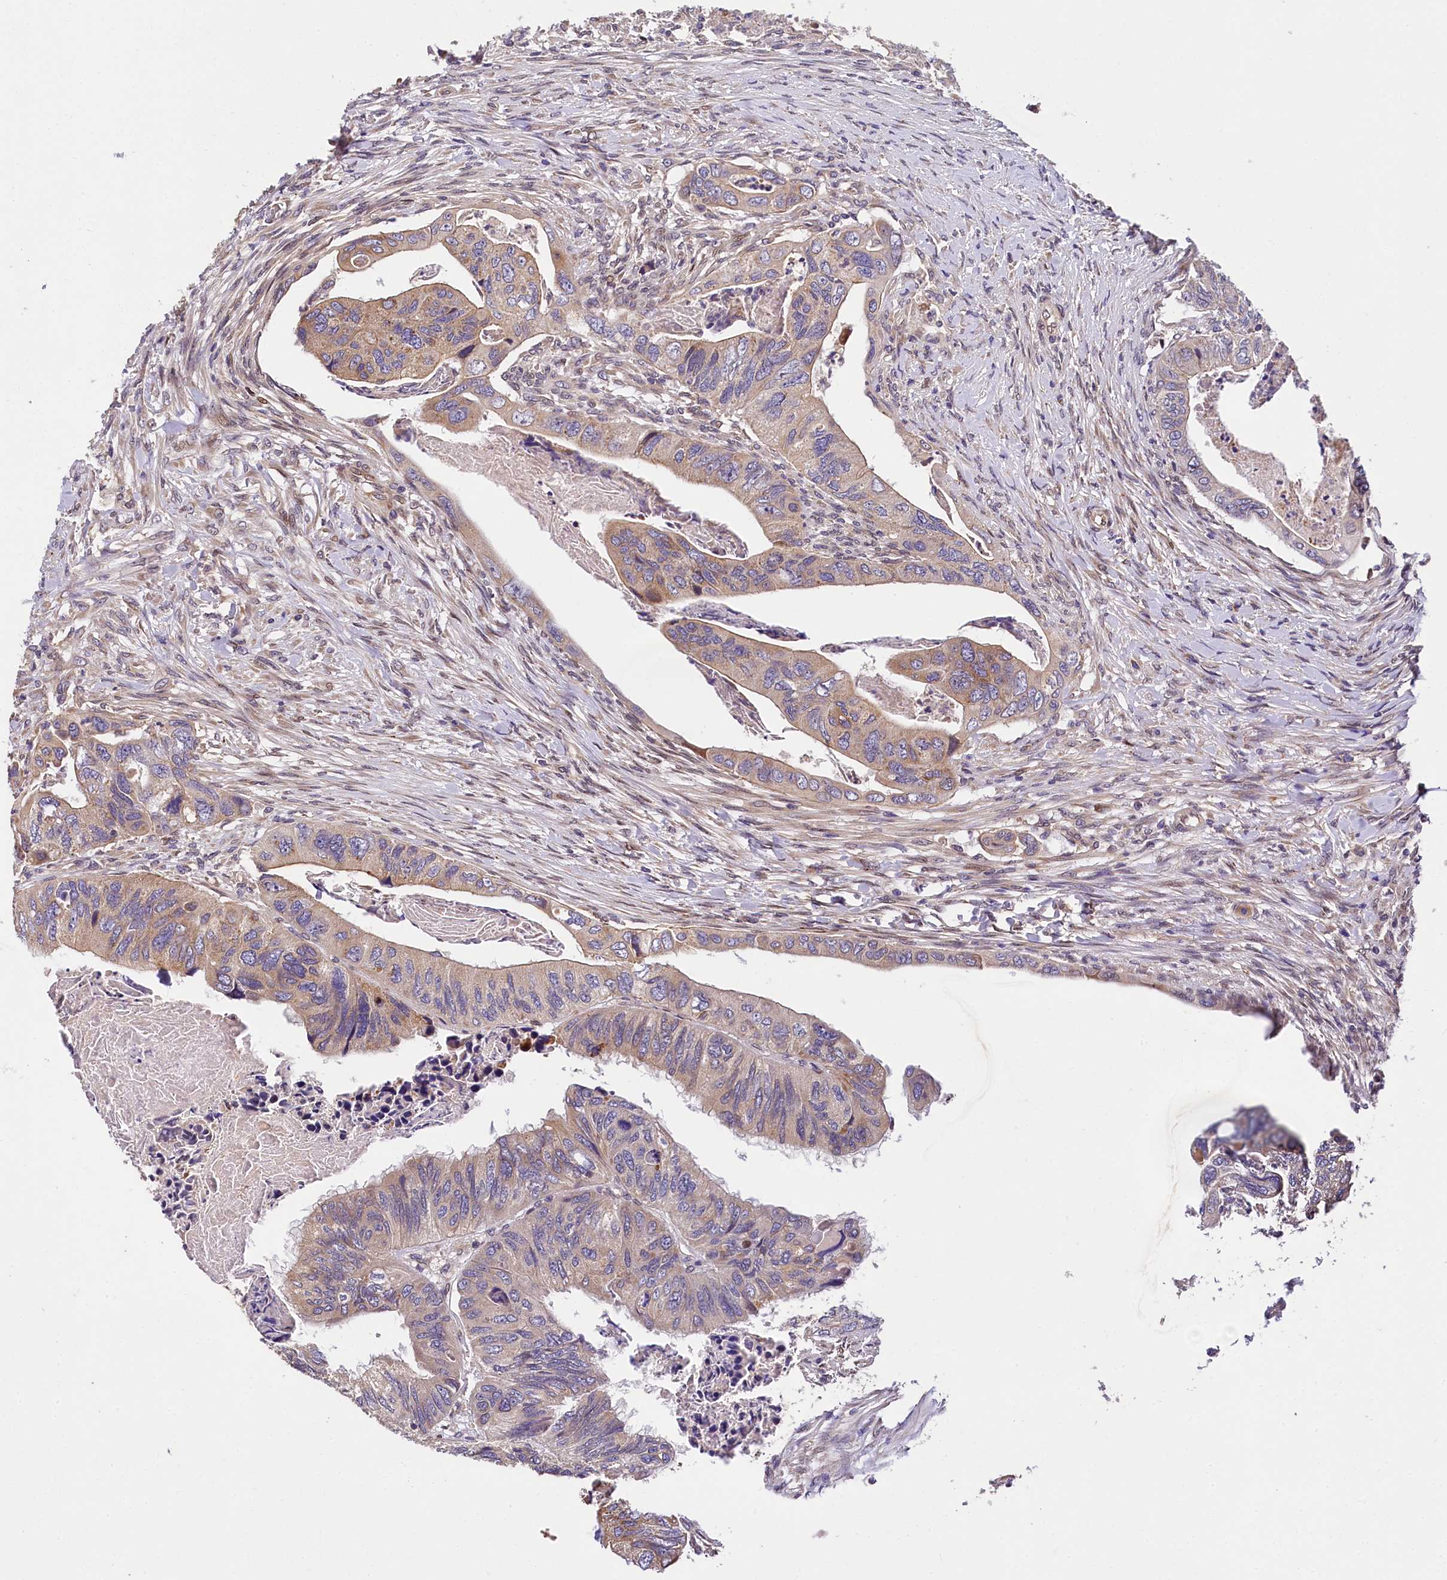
{"staining": {"intensity": "moderate", "quantity": ">75%", "location": "cytoplasmic/membranous"}, "tissue": "colorectal cancer", "cell_type": "Tumor cells", "image_type": "cancer", "snomed": [{"axis": "morphology", "description": "Adenocarcinoma, NOS"}, {"axis": "topography", "description": "Rectum"}], "caption": "Colorectal adenocarcinoma stained with a protein marker displays moderate staining in tumor cells.", "gene": "SUPV3L1", "patient": {"sex": "male", "age": 63}}